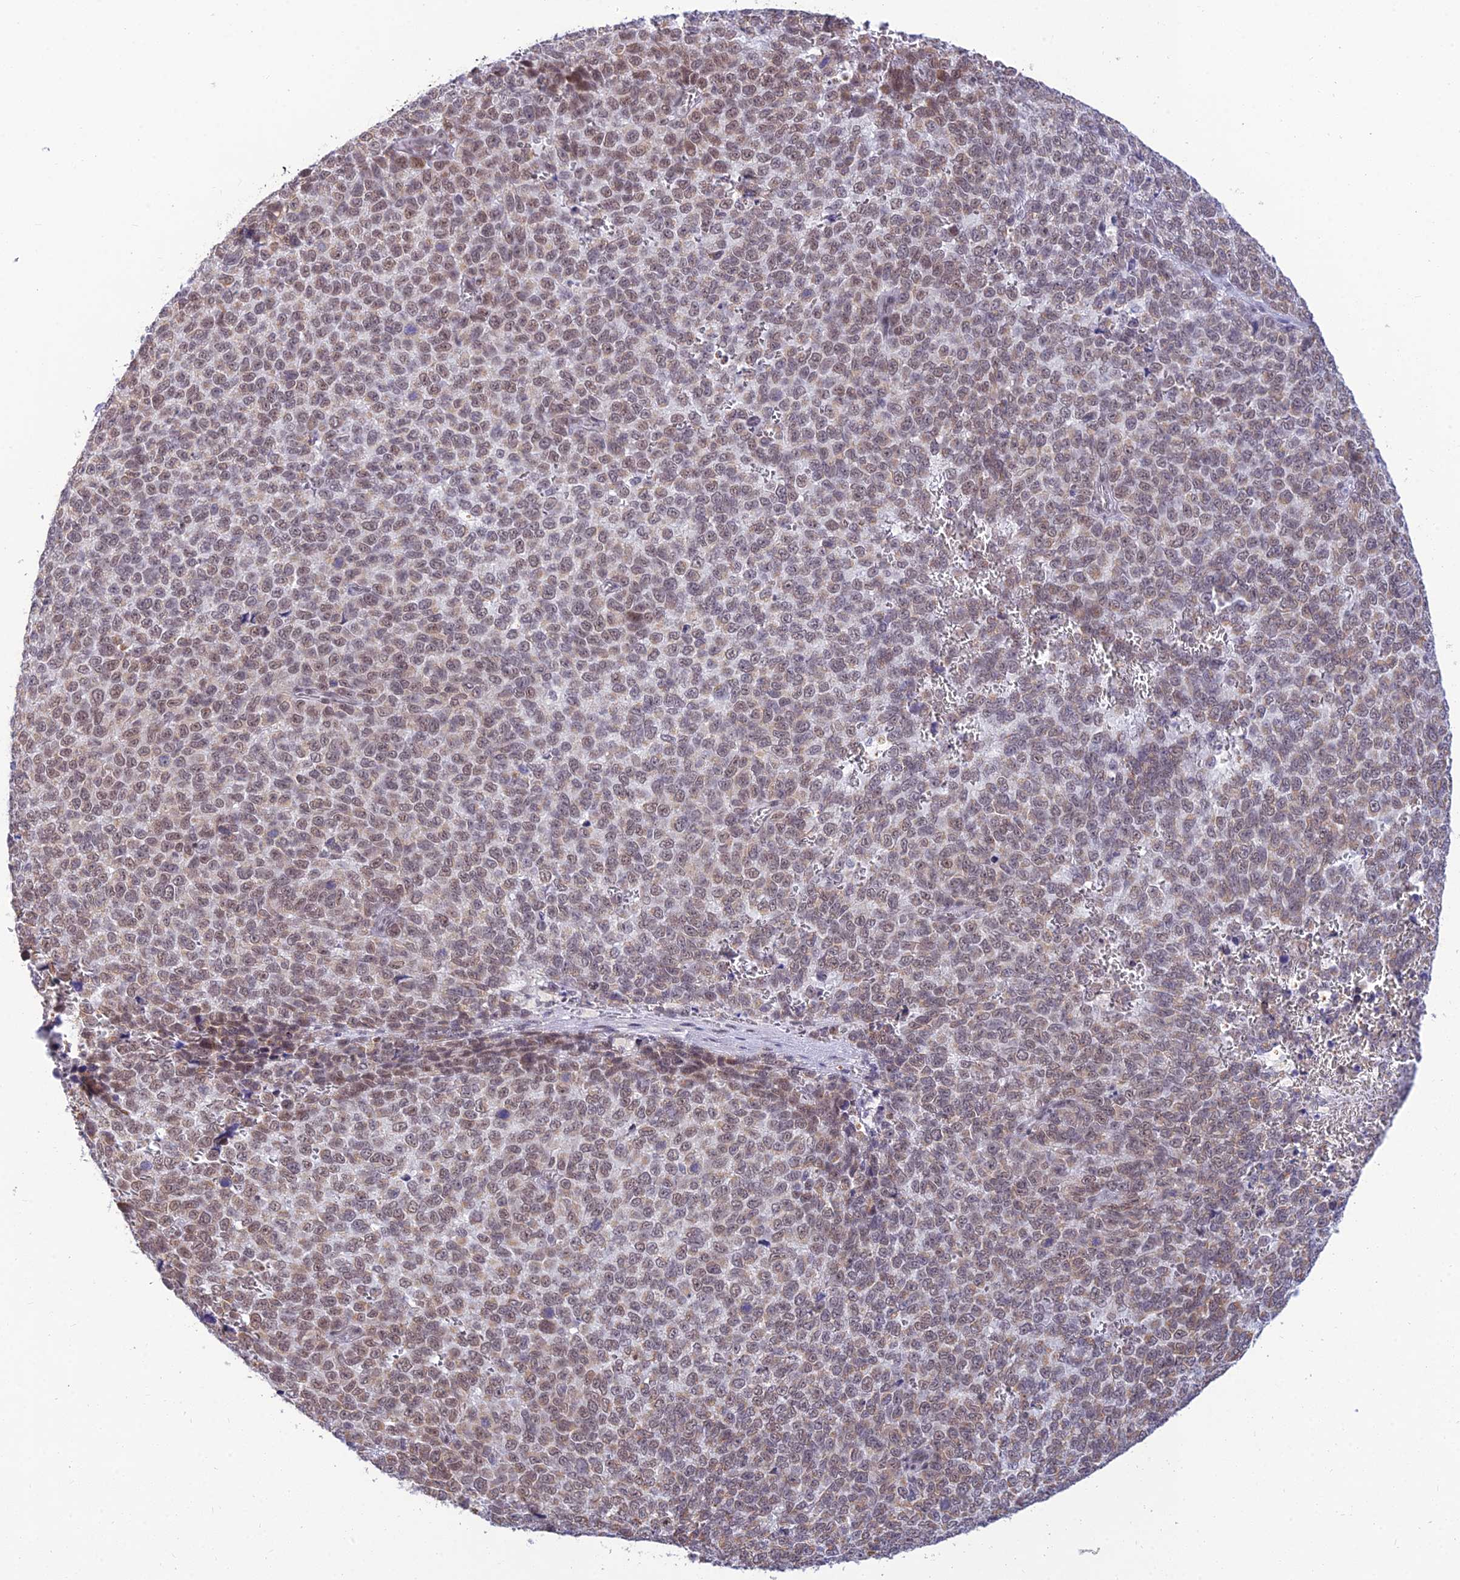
{"staining": {"intensity": "weak", "quantity": ">75%", "location": "cytoplasmic/membranous,nuclear"}, "tissue": "melanoma", "cell_type": "Tumor cells", "image_type": "cancer", "snomed": [{"axis": "morphology", "description": "Malignant melanoma, NOS"}, {"axis": "topography", "description": "Nose, NOS"}], "caption": "Immunohistochemistry (IHC) (DAB) staining of melanoma shows weak cytoplasmic/membranous and nuclear protein expression in approximately >75% of tumor cells.", "gene": "C2orf49", "patient": {"sex": "female", "age": 48}}